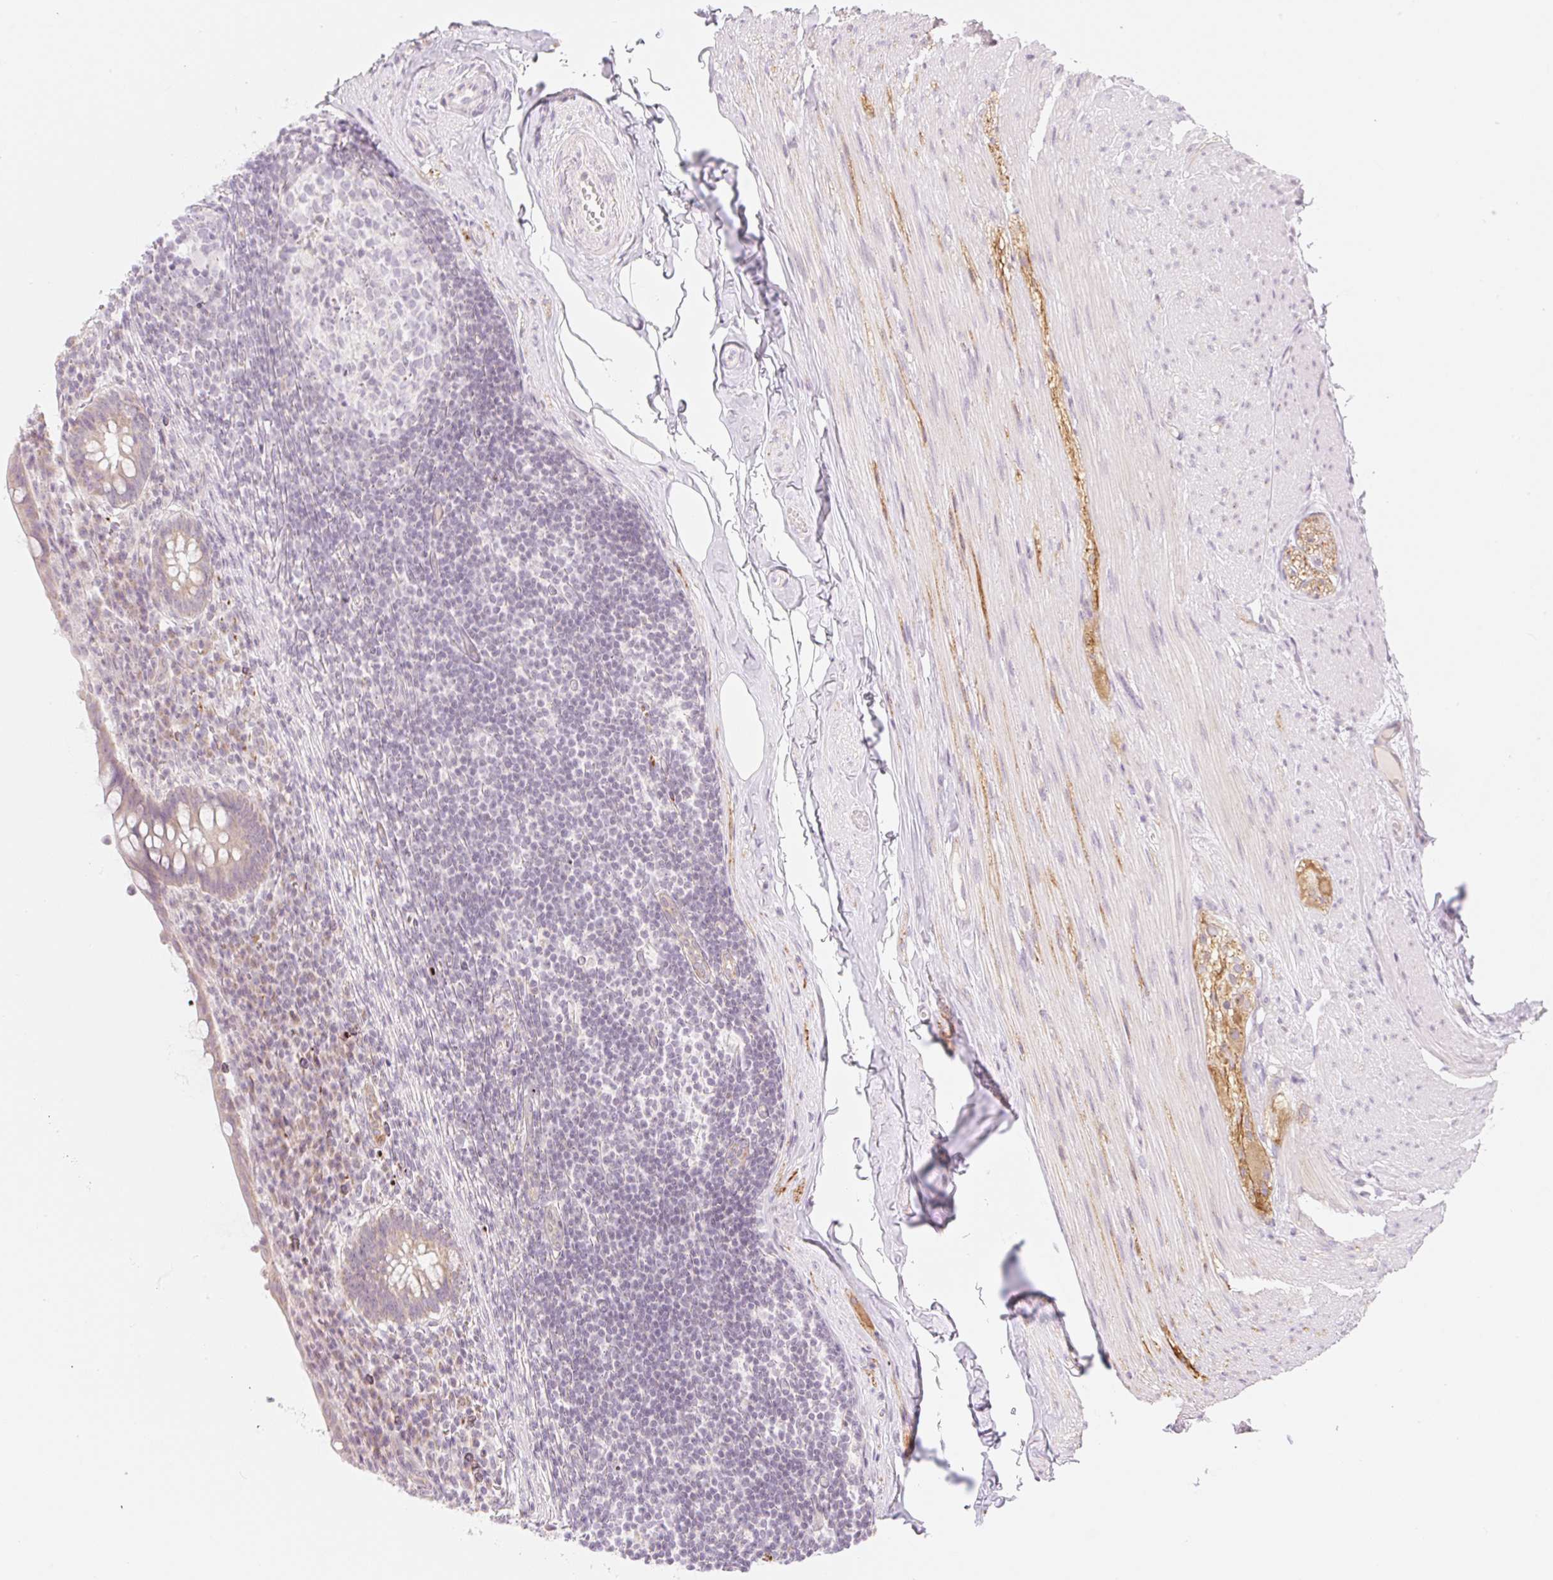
{"staining": {"intensity": "weak", "quantity": ">75%", "location": "cytoplasmic/membranous"}, "tissue": "appendix", "cell_type": "Glandular cells", "image_type": "normal", "snomed": [{"axis": "morphology", "description": "Normal tissue, NOS"}, {"axis": "topography", "description": "Appendix"}], "caption": "DAB immunohistochemical staining of unremarkable human appendix reveals weak cytoplasmic/membranous protein staining in approximately >75% of glandular cells. Using DAB (3,3'-diaminobenzidine) (brown) and hematoxylin (blue) stains, captured at high magnification using brightfield microscopy.", "gene": "CASKIN1", "patient": {"sex": "female", "age": 56}}